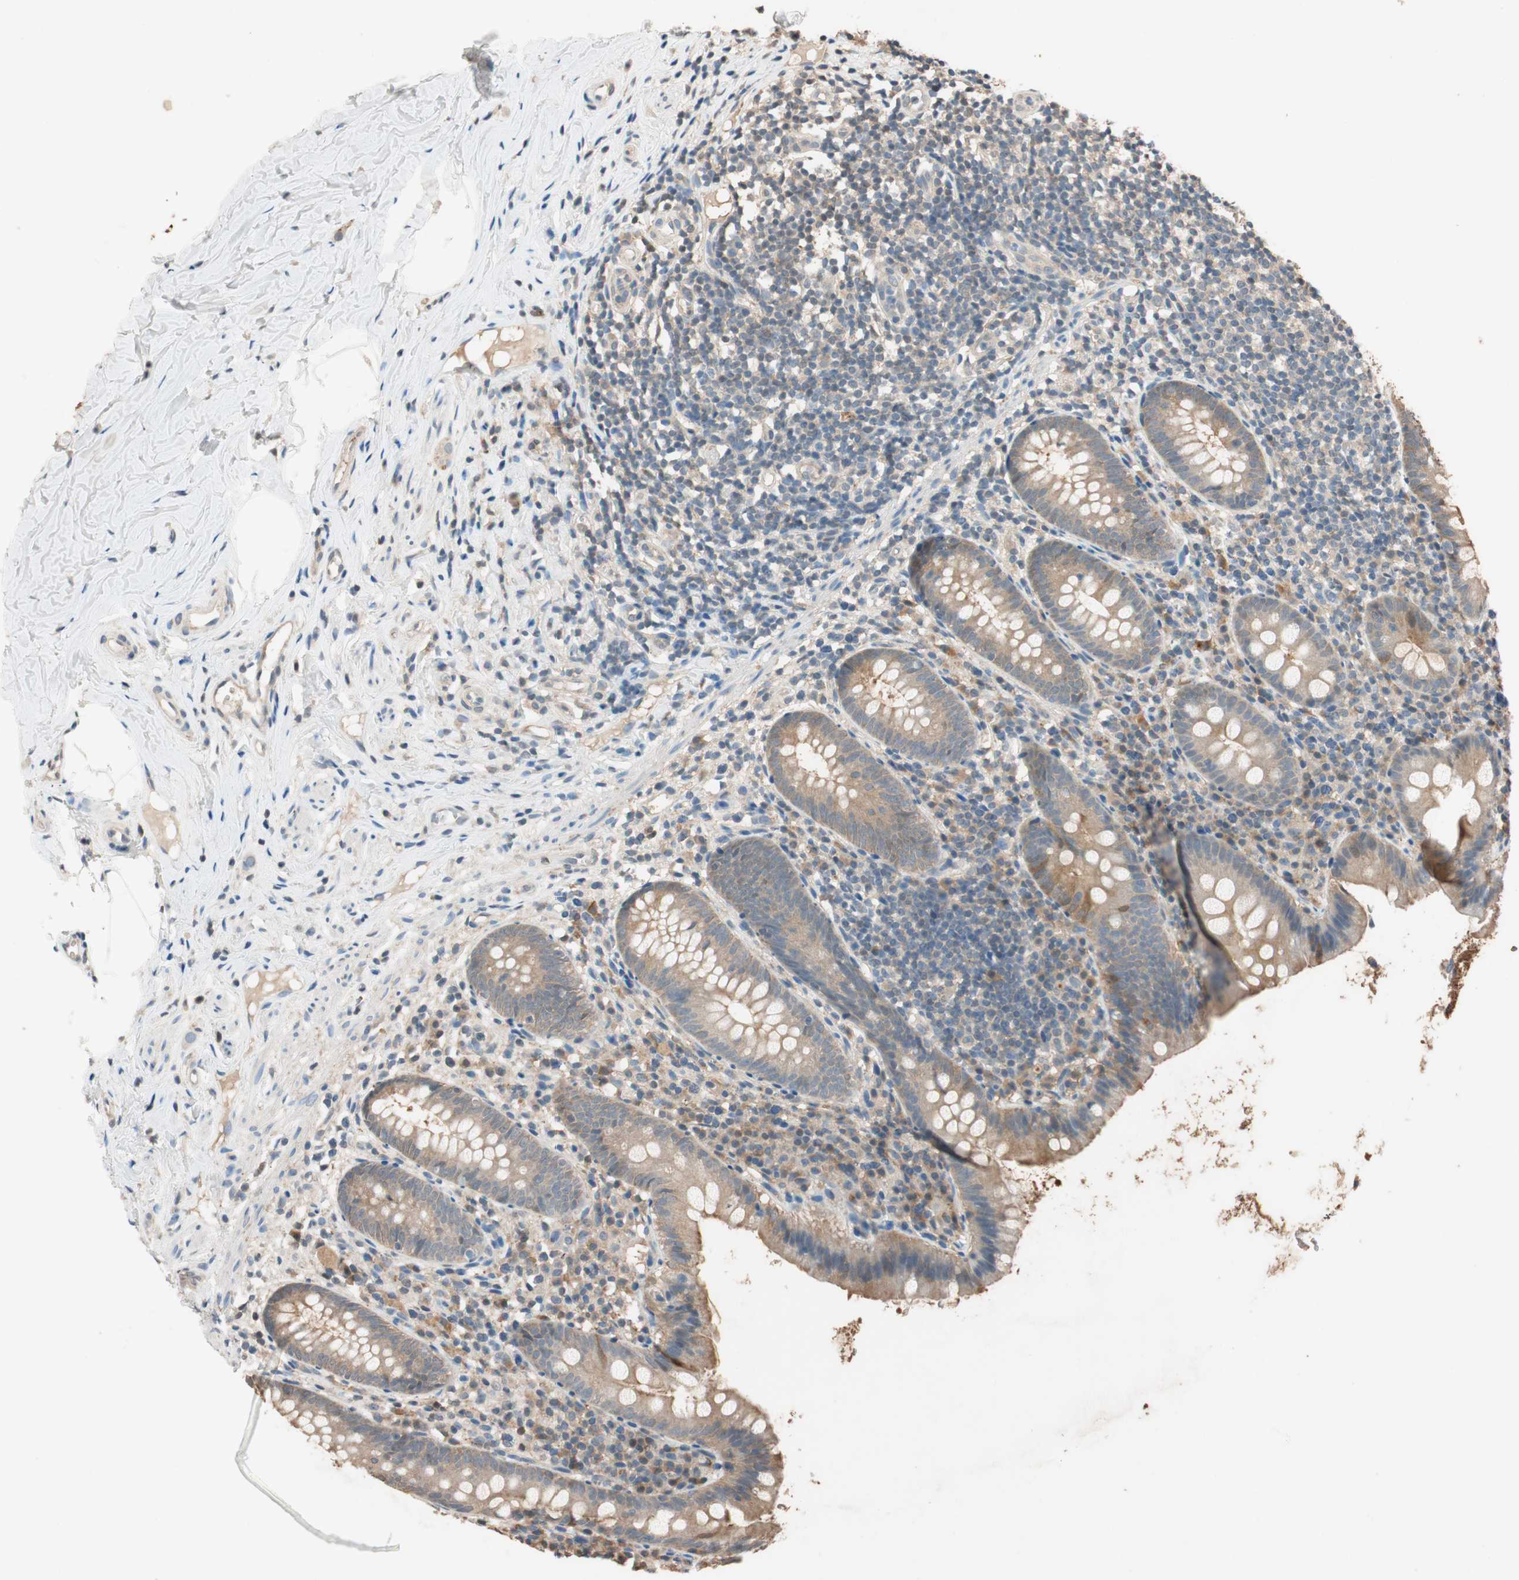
{"staining": {"intensity": "weak", "quantity": ">75%", "location": "cytoplasmic/membranous"}, "tissue": "appendix", "cell_type": "Glandular cells", "image_type": "normal", "snomed": [{"axis": "morphology", "description": "Normal tissue, NOS"}, {"axis": "topography", "description": "Appendix"}], "caption": "Appendix stained with a brown dye displays weak cytoplasmic/membranous positive expression in approximately >75% of glandular cells.", "gene": "SERPINB5", "patient": {"sex": "male", "age": 52}}